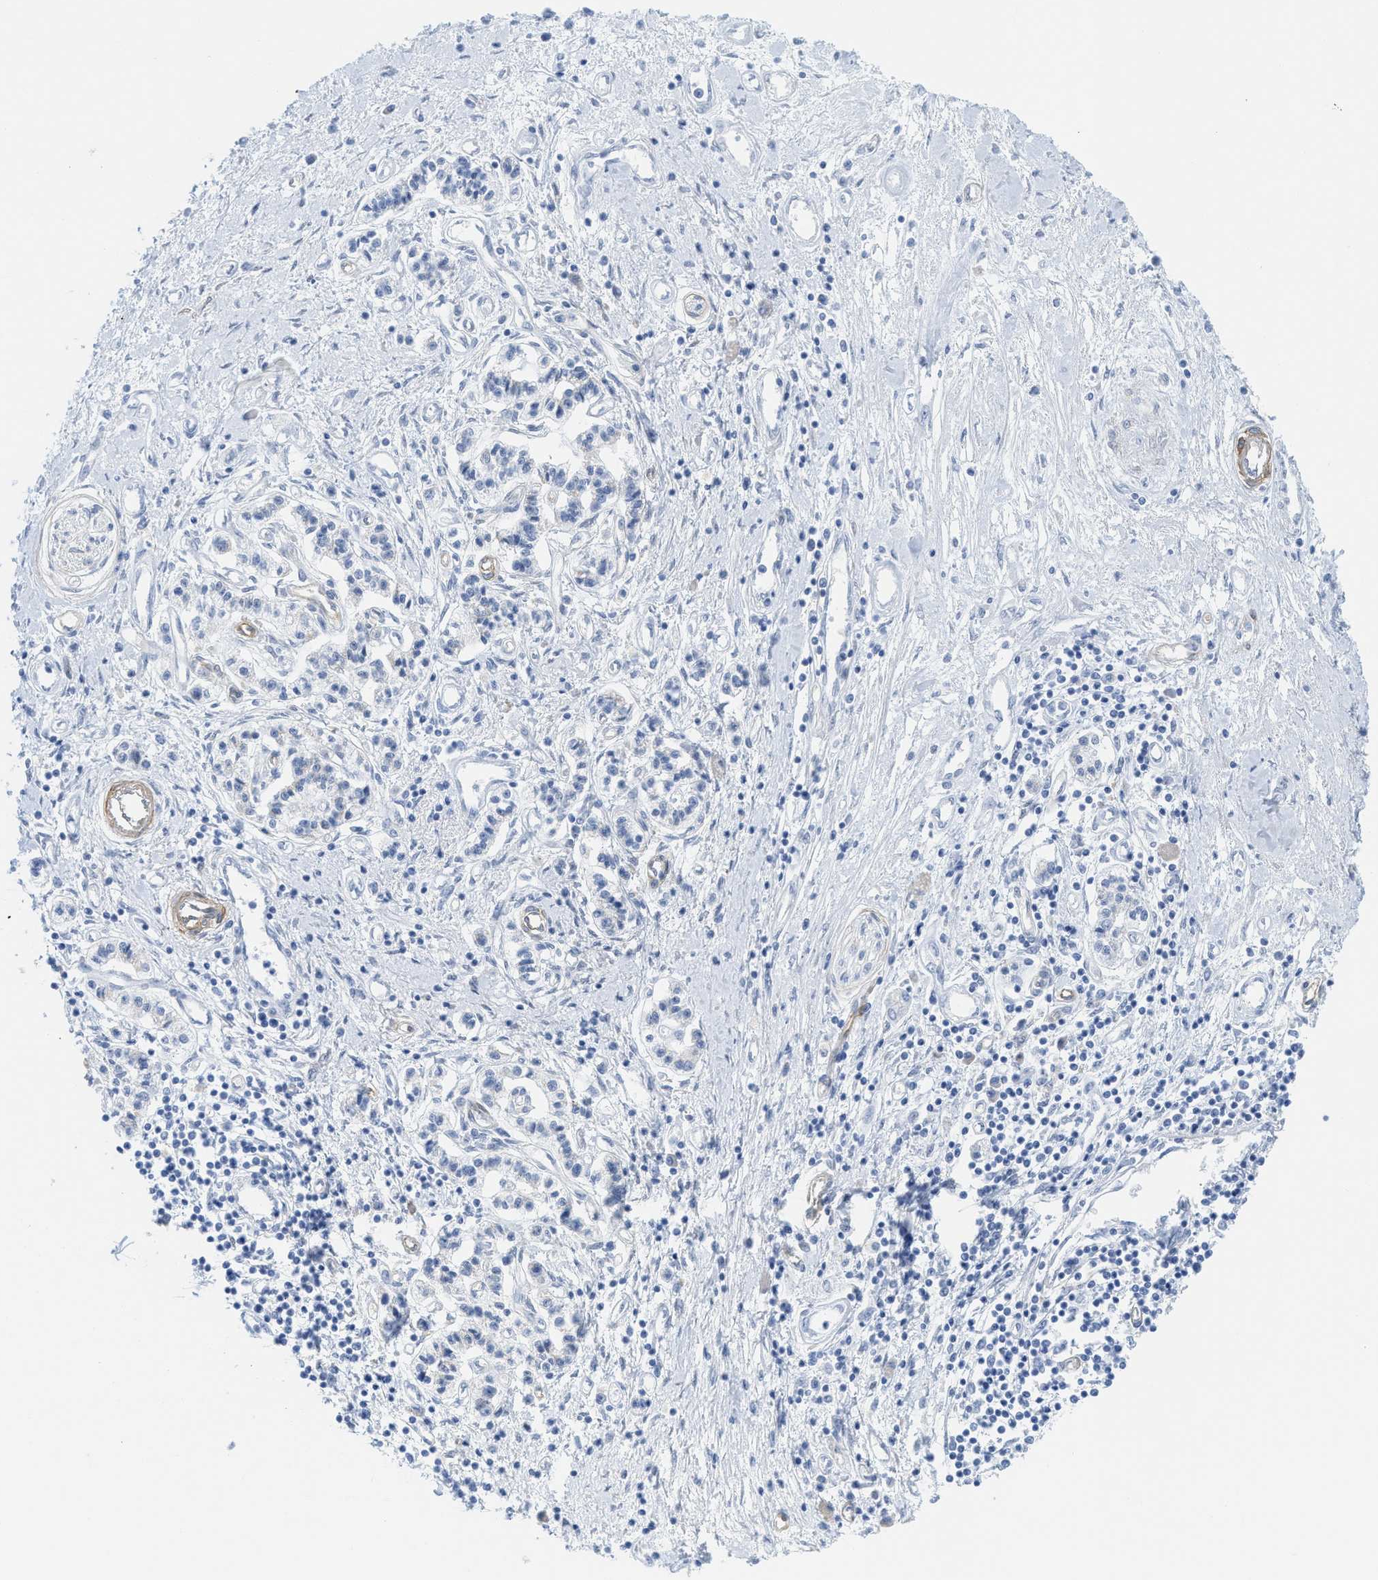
{"staining": {"intensity": "negative", "quantity": "none", "location": "none"}, "tissue": "pancreatic cancer", "cell_type": "Tumor cells", "image_type": "cancer", "snomed": [{"axis": "morphology", "description": "Adenocarcinoma, NOS"}, {"axis": "topography", "description": "Pancreas"}], "caption": "This micrograph is of pancreatic cancer (adenocarcinoma) stained with immunohistochemistry to label a protein in brown with the nuclei are counter-stained blue. There is no expression in tumor cells.", "gene": "TUB", "patient": {"sex": "female", "age": 77}}